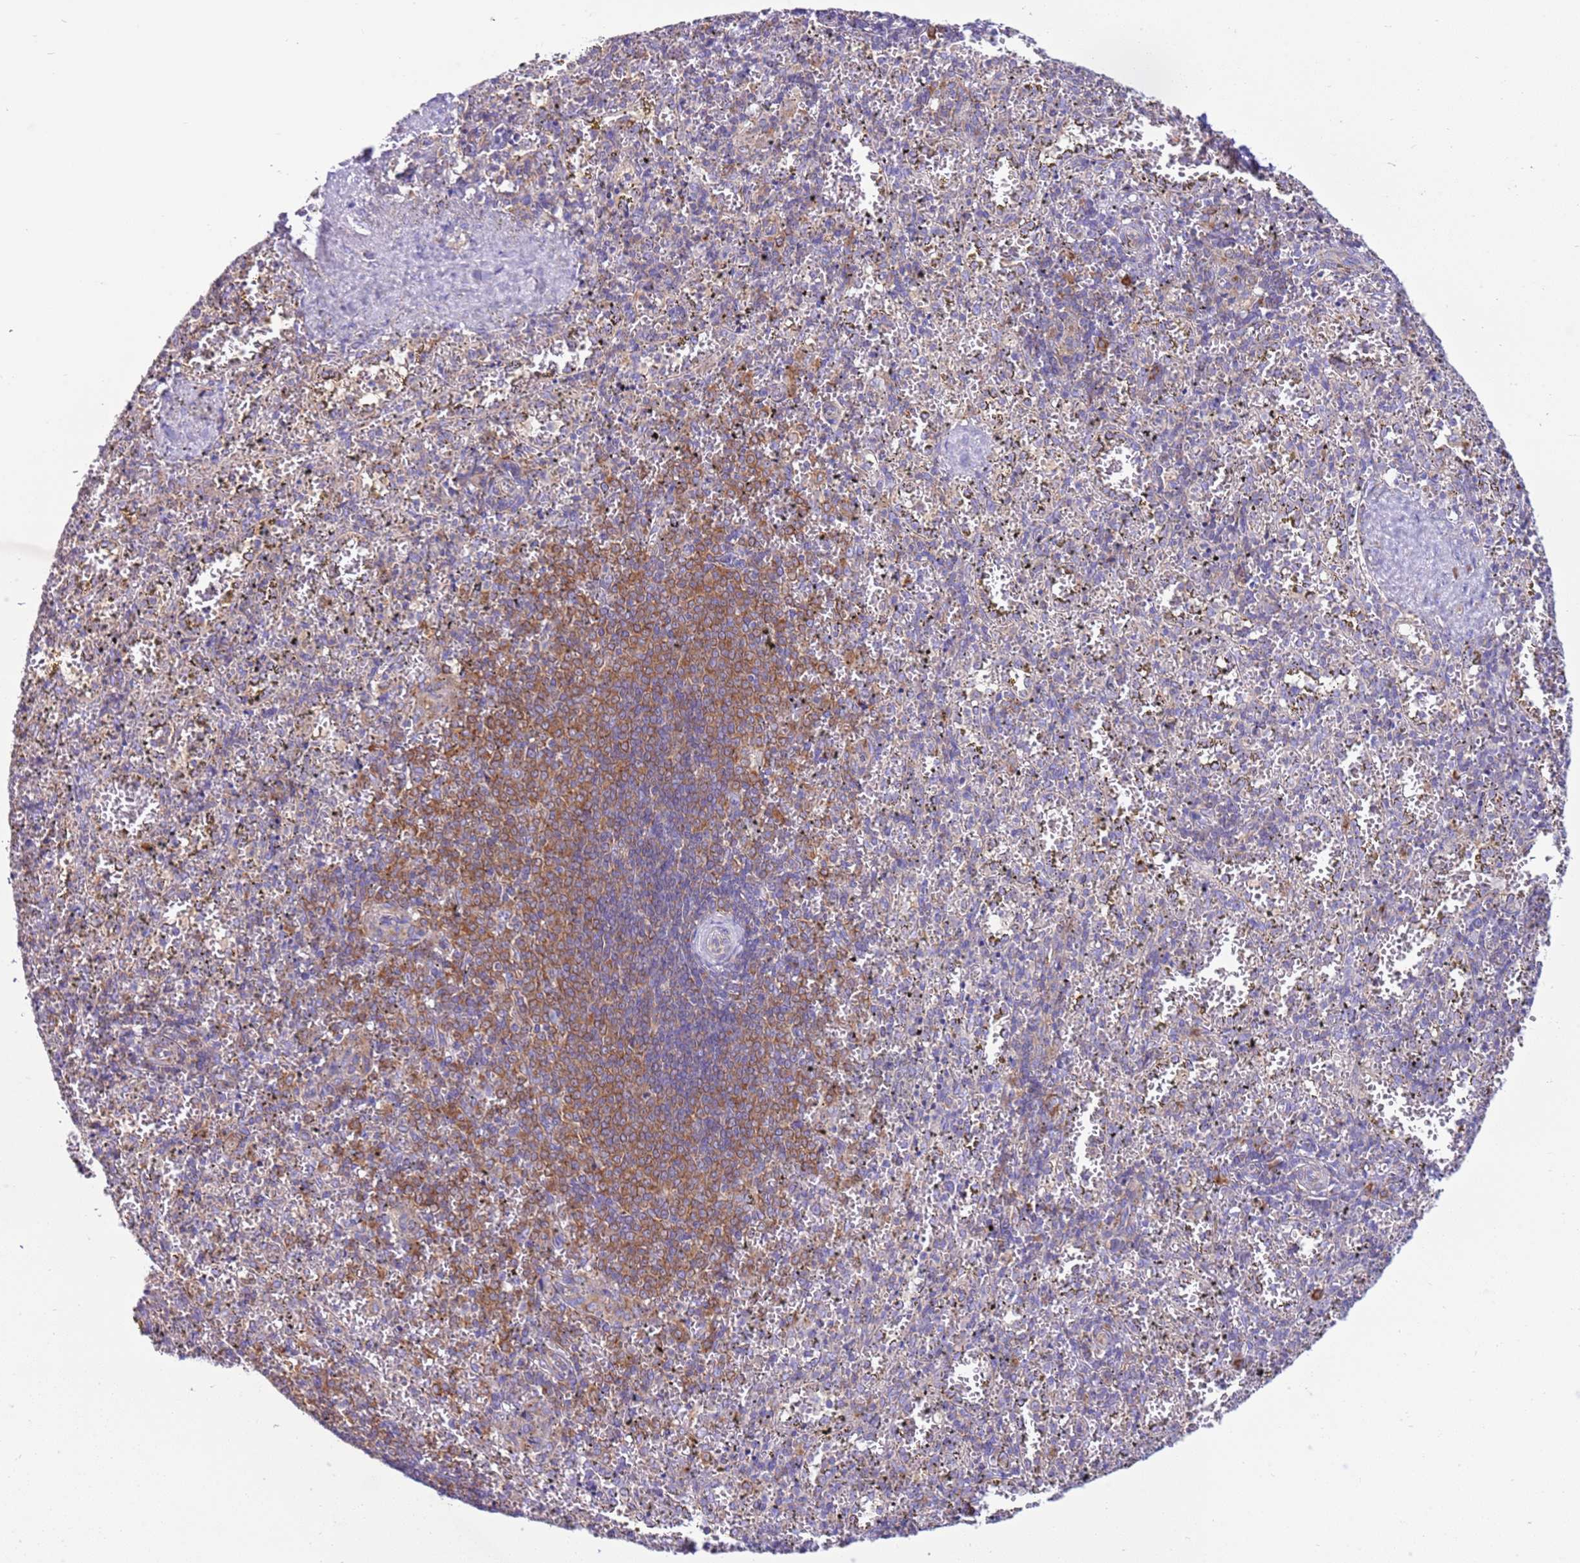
{"staining": {"intensity": "negative", "quantity": "none", "location": "none"}, "tissue": "spleen", "cell_type": "Cells in red pulp", "image_type": "normal", "snomed": [{"axis": "morphology", "description": "Normal tissue, NOS"}, {"axis": "topography", "description": "Spleen"}], "caption": "IHC of benign spleen reveals no positivity in cells in red pulp. (Brightfield microscopy of DAB immunohistochemistry (IHC) at high magnification).", "gene": "VARS1", "patient": {"sex": "male", "age": 11}}